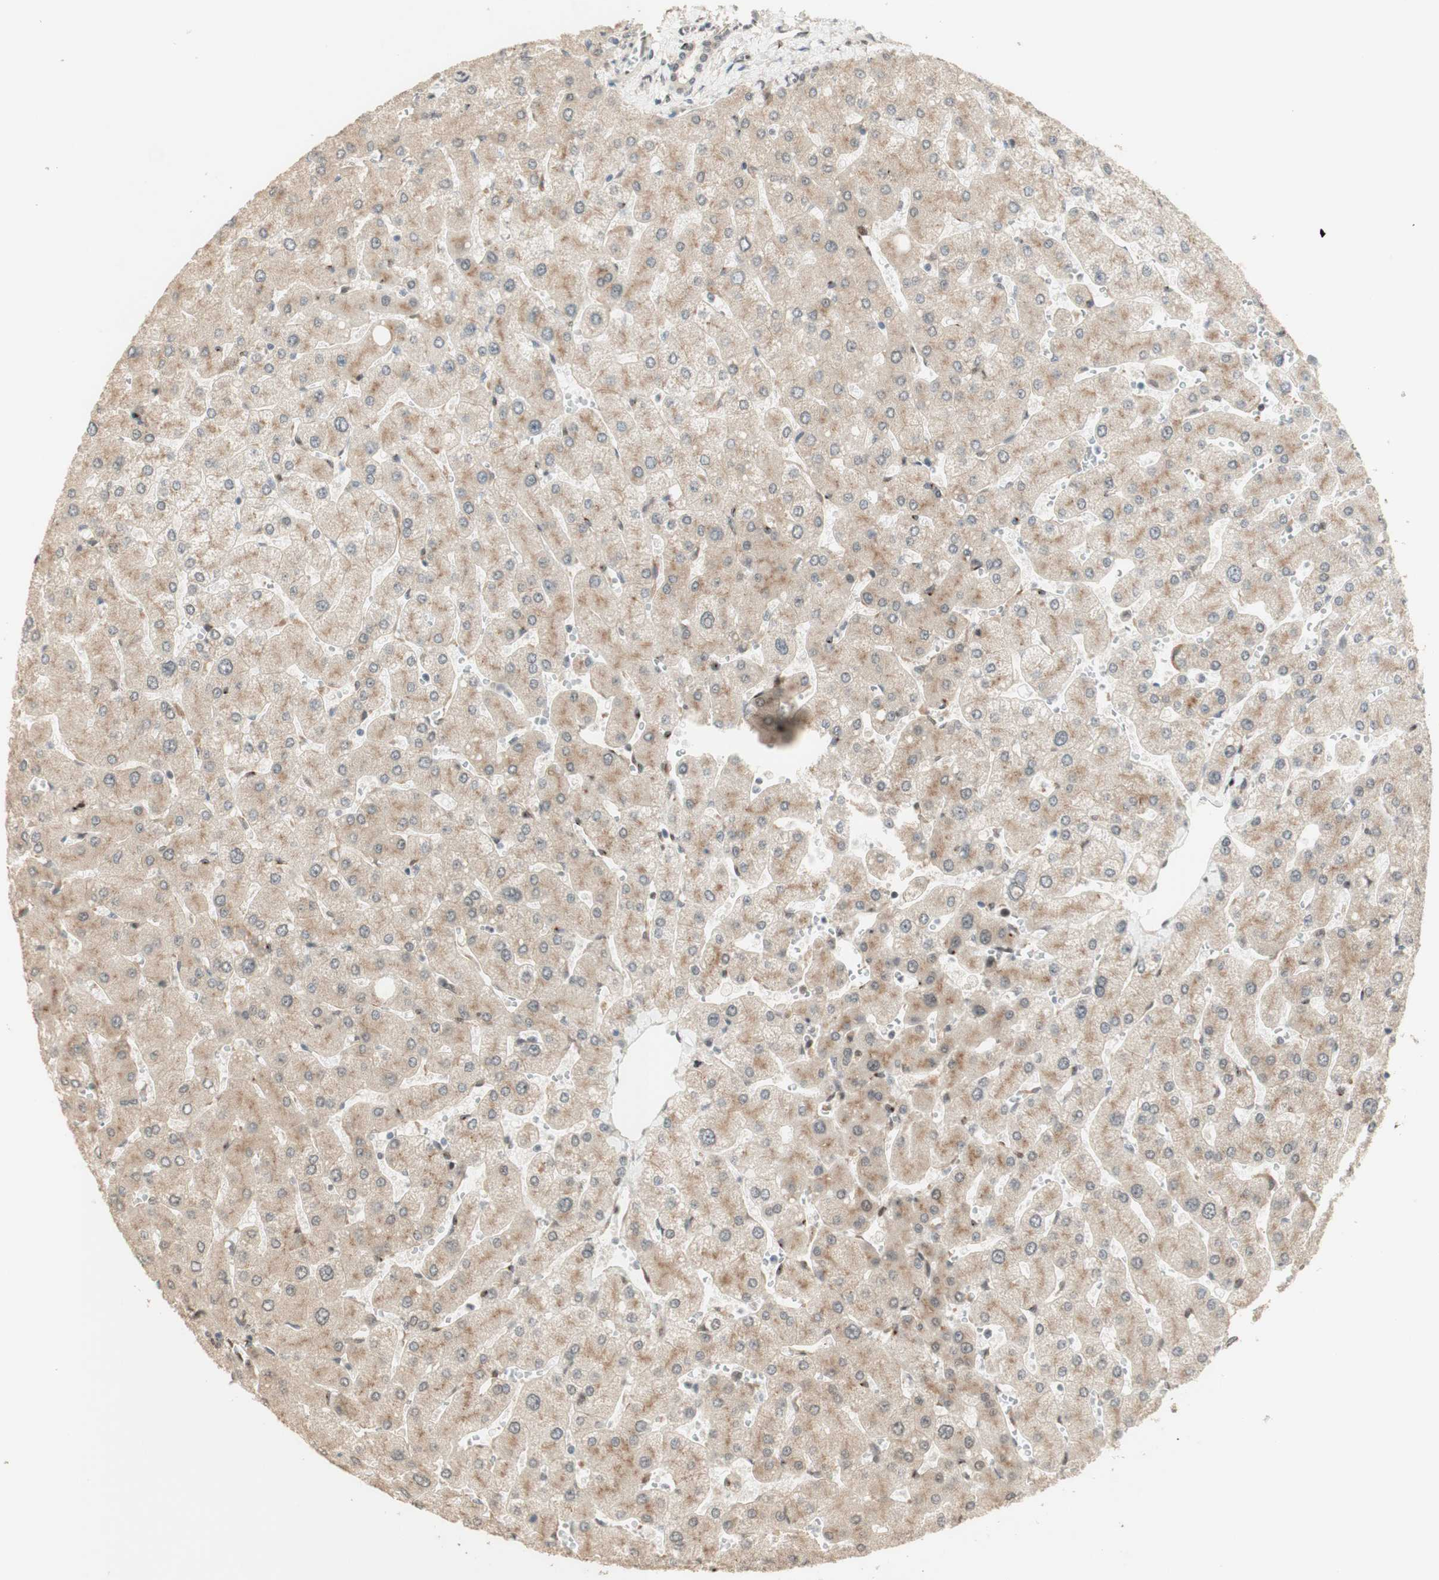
{"staining": {"intensity": "negative", "quantity": "none", "location": "none"}, "tissue": "liver", "cell_type": "Cholangiocytes", "image_type": "normal", "snomed": [{"axis": "morphology", "description": "Normal tissue, NOS"}, {"axis": "topography", "description": "Liver"}], "caption": "Immunohistochemical staining of normal human liver displays no significant staining in cholangiocytes. (Brightfield microscopy of DAB immunohistochemistry at high magnification).", "gene": "FOXP1", "patient": {"sex": "male", "age": 55}}